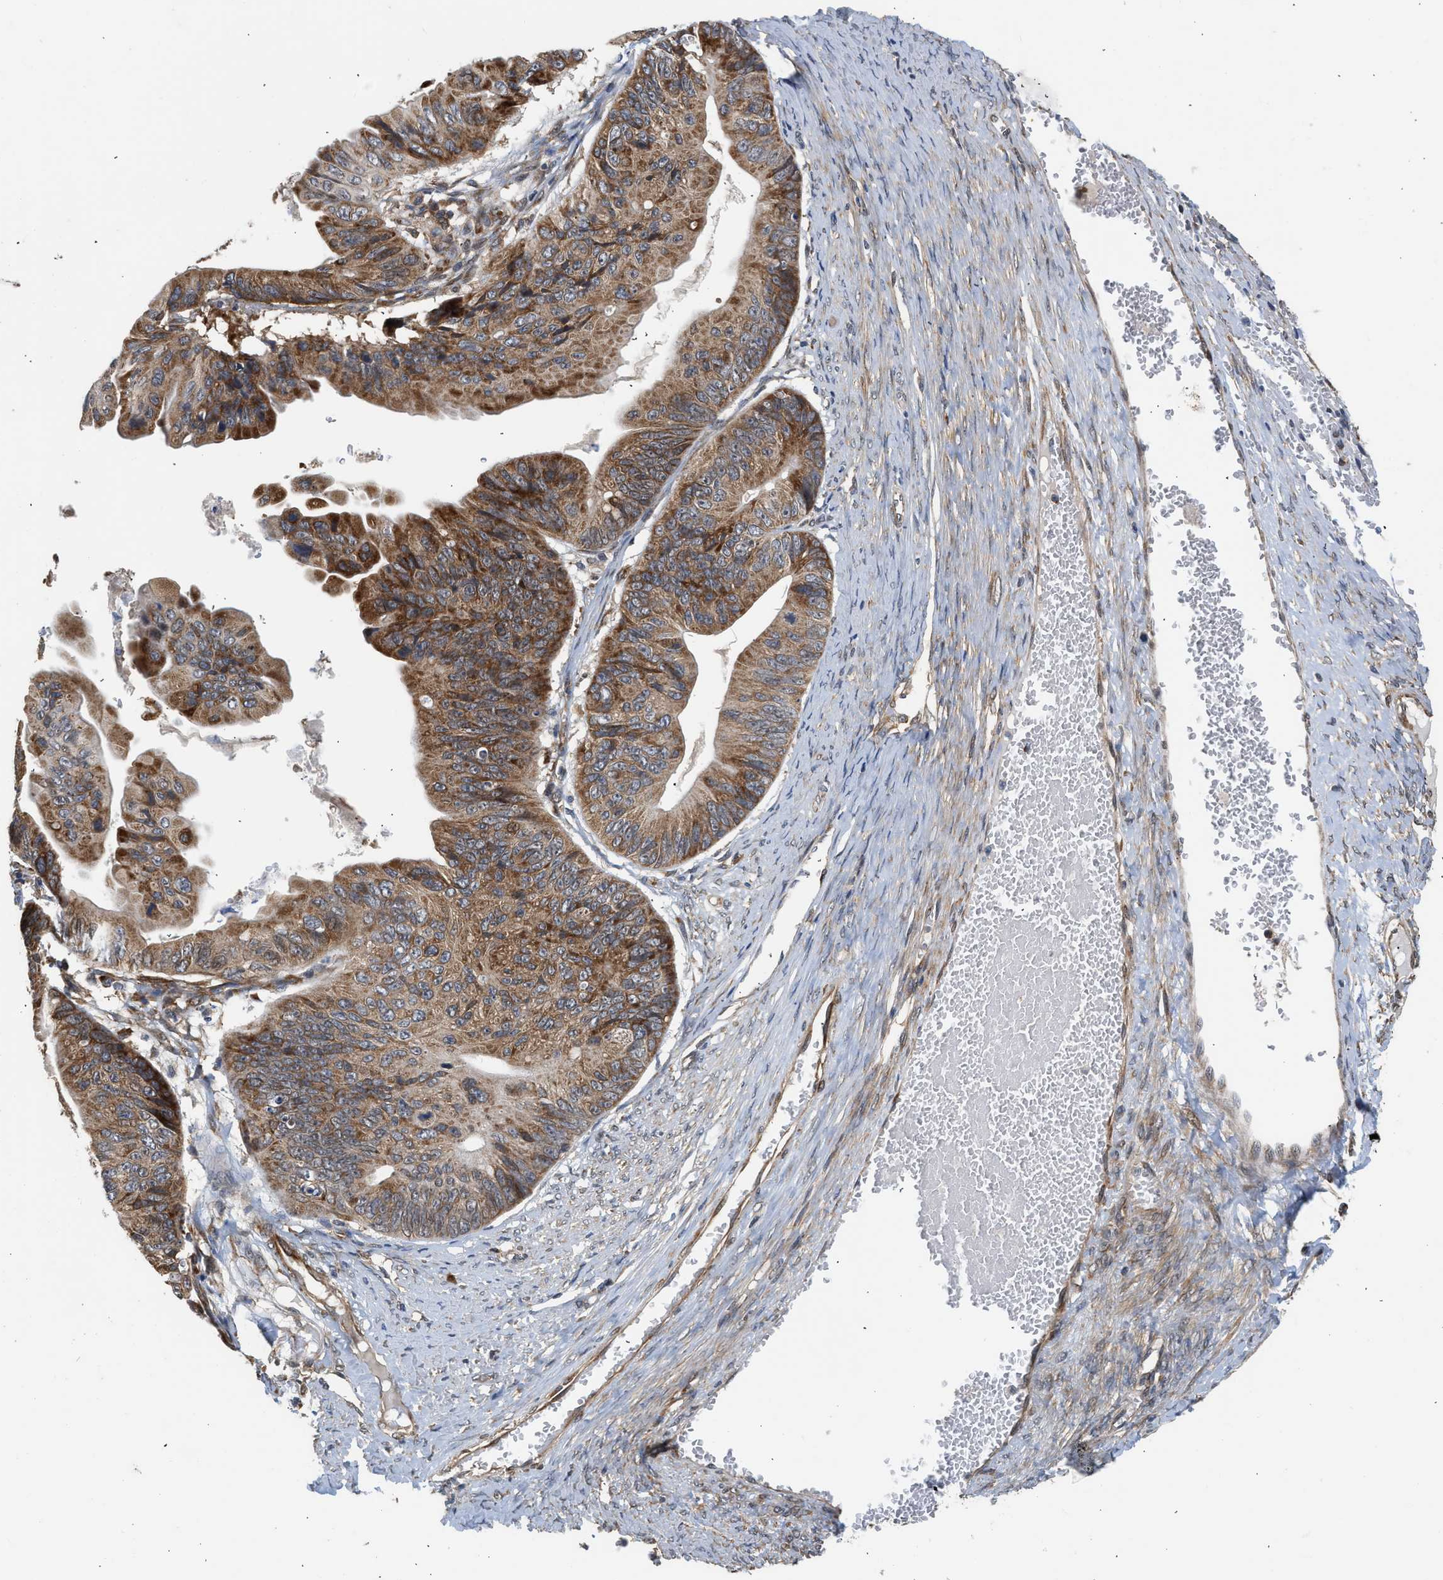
{"staining": {"intensity": "moderate", "quantity": ">75%", "location": "cytoplasmic/membranous"}, "tissue": "ovarian cancer", "cell_type": "Tumor cells", "image_type": "cancer", "snomed": [{"axis": "morphology", "description": "Cystadenocarcinoma, mucinous, NOS"}, {"axis": "topography", "description": "Ovary"}], "caption": "Protein expression analysis of human ovarian mucinous cystadenocarcinoma reveals moderate cytoplasmic/membranous staining in approximately >75% of tumor cells.", "gene": "POLG2", "patient": {"sex": "female", "age": 61}}